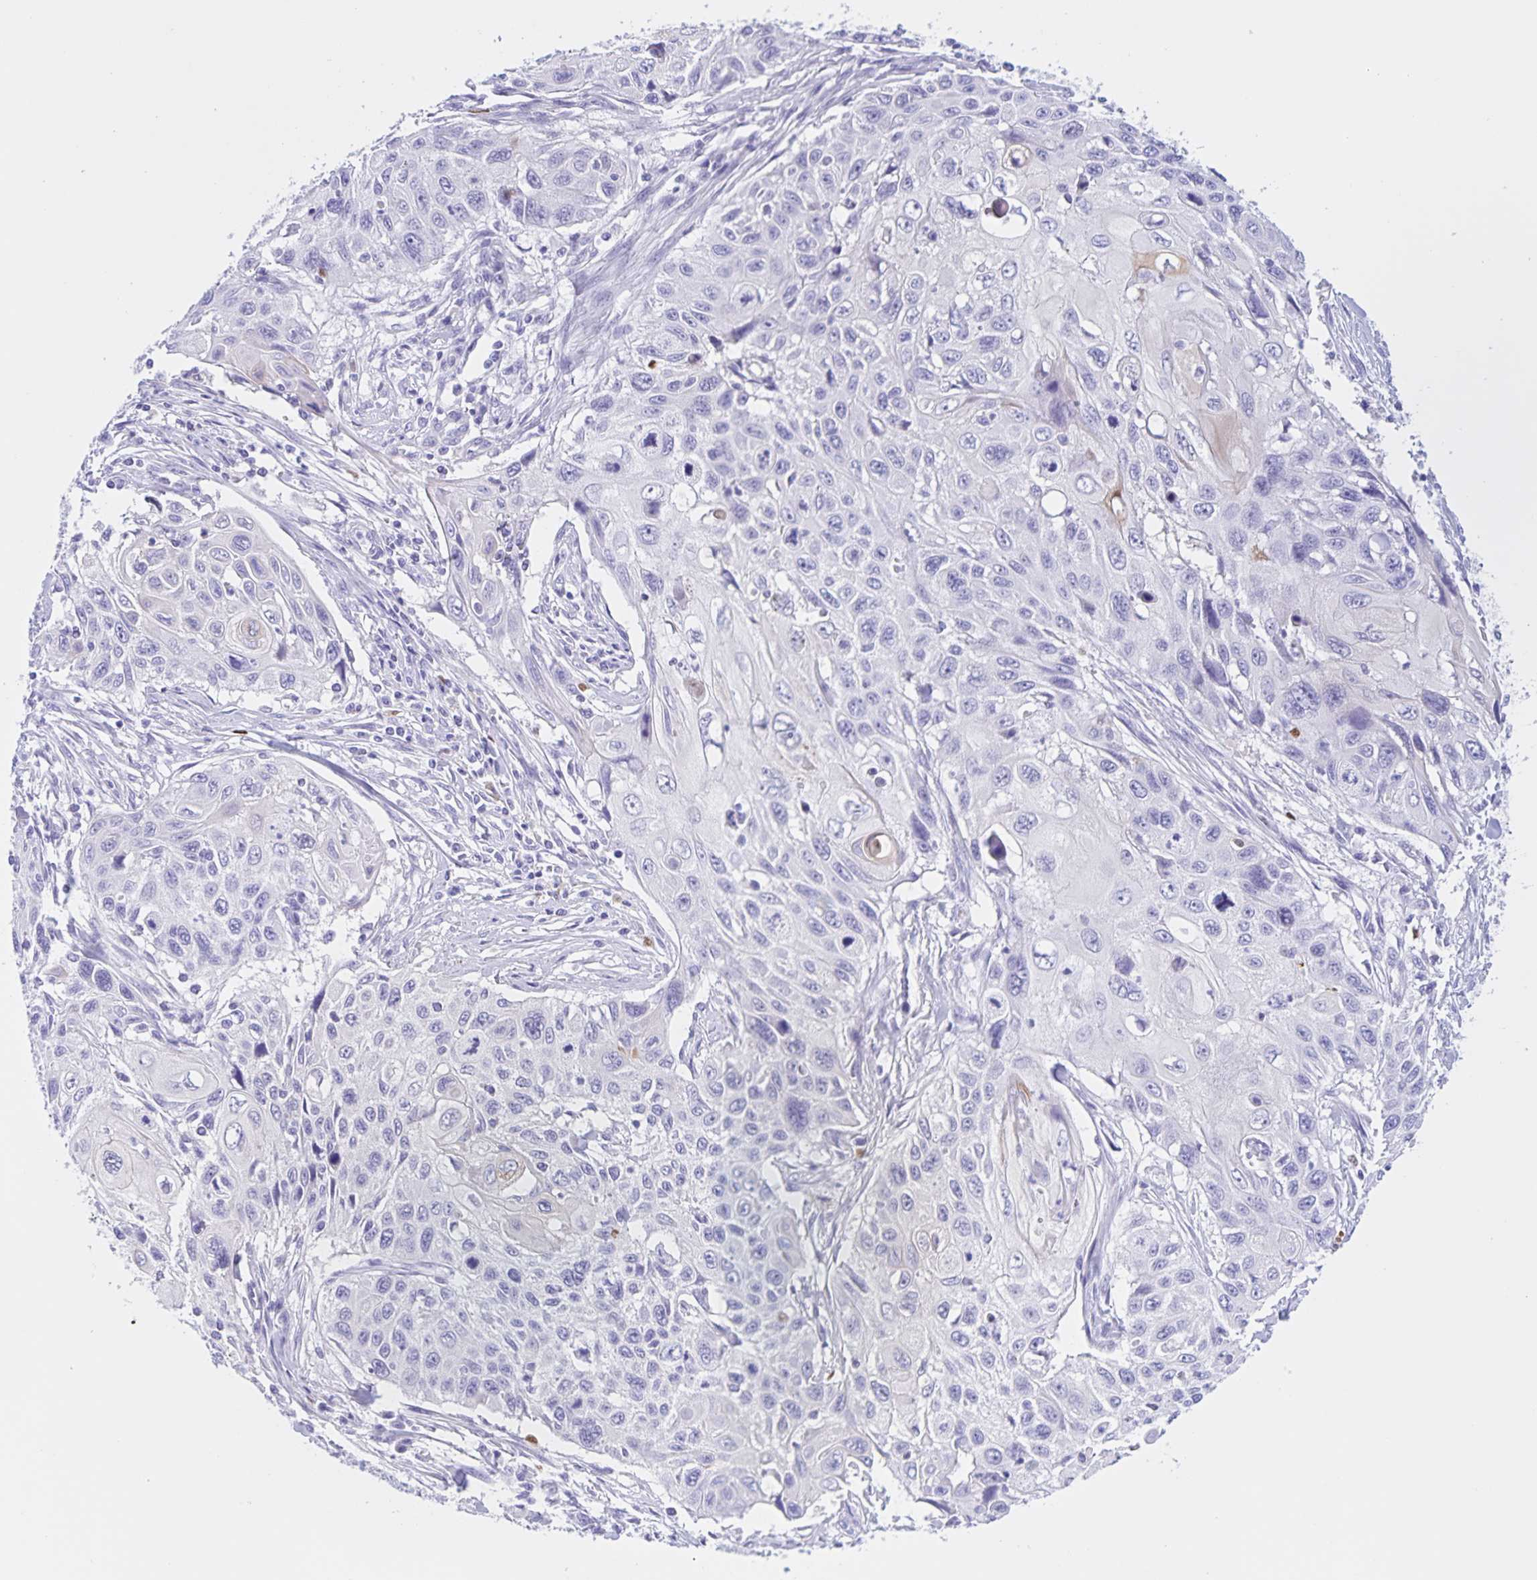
{"staining": {"intensity": "negative", "quantity": "none", "location": "none"}, "tissue": "cervical cancer", "cell_type": "Tumor cells", "image_type": "cancer", "snomed": [{"axis": "morphology", "description": "Squamous cell carcinoma, NOS"}, {"axis": "topography", "description": "Cervix"}], "caption": "The micrograph reveals no staining of tumor cells in squamous cell carcinoma (cervical).", "gene": "TGIF2LX", "patient": {"sex": "female", "age": 70}}